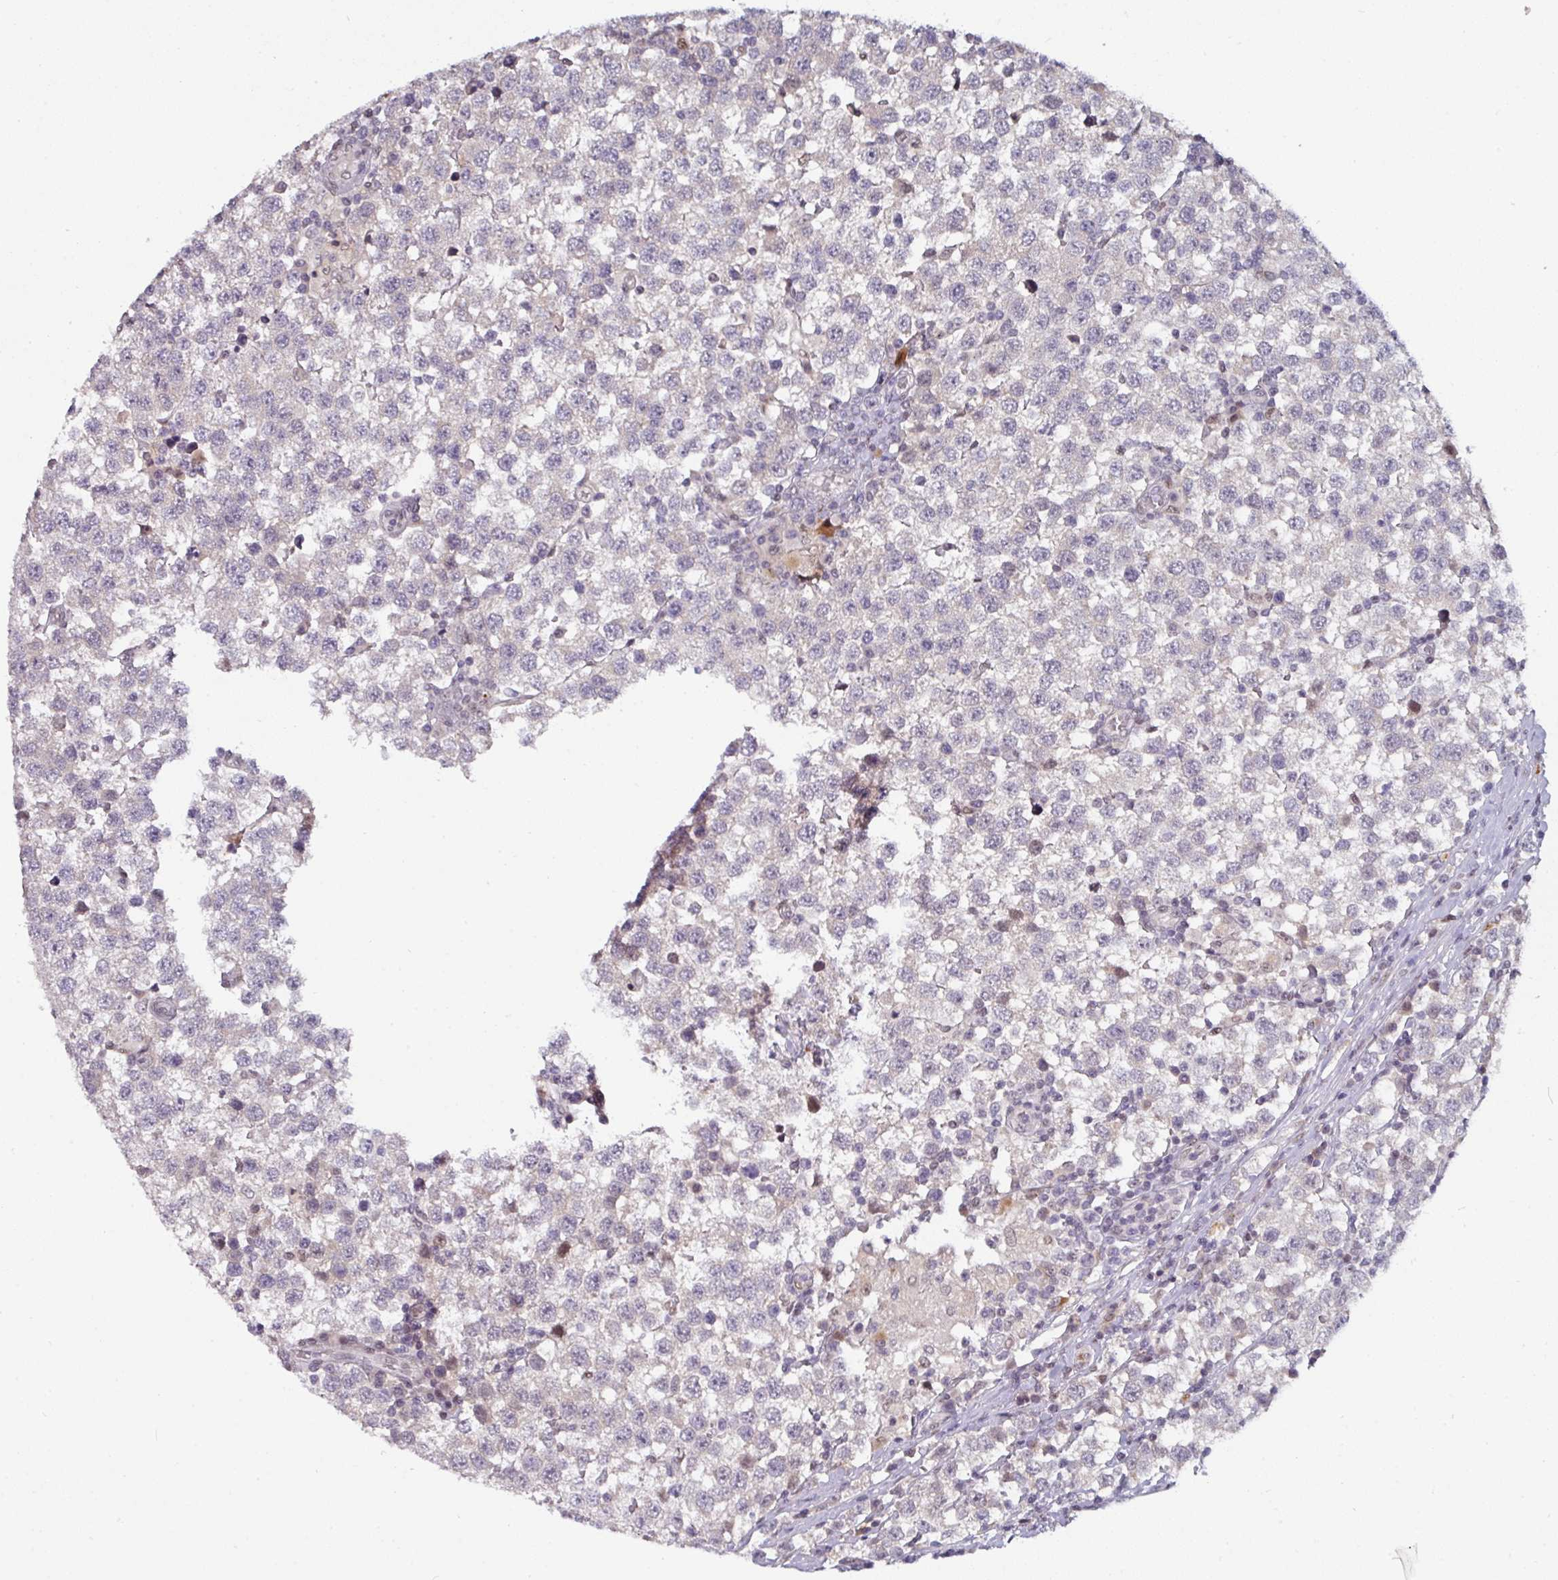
{"staining": {"intensity": "negative", "quantity": "none", "location": "none"}, "tissue": "testis cancer", "cell_type": "Tumor cells", "image_type": "cancer", "snomed": [{"axis": "morphology", "description": "Seminoma, NOS"}, {"axis": "topography", "description": "Testis"}], "caption": "Image shows no significant protein staining in tumor cells of seminoma (testis). (DAB (3,3'-diaminobenzidine) immunohistochemistry (IHC) with hematoxylin counter stain).", "gene": "SWSAP1", "patient": {"sex": "male", "age": 34}}